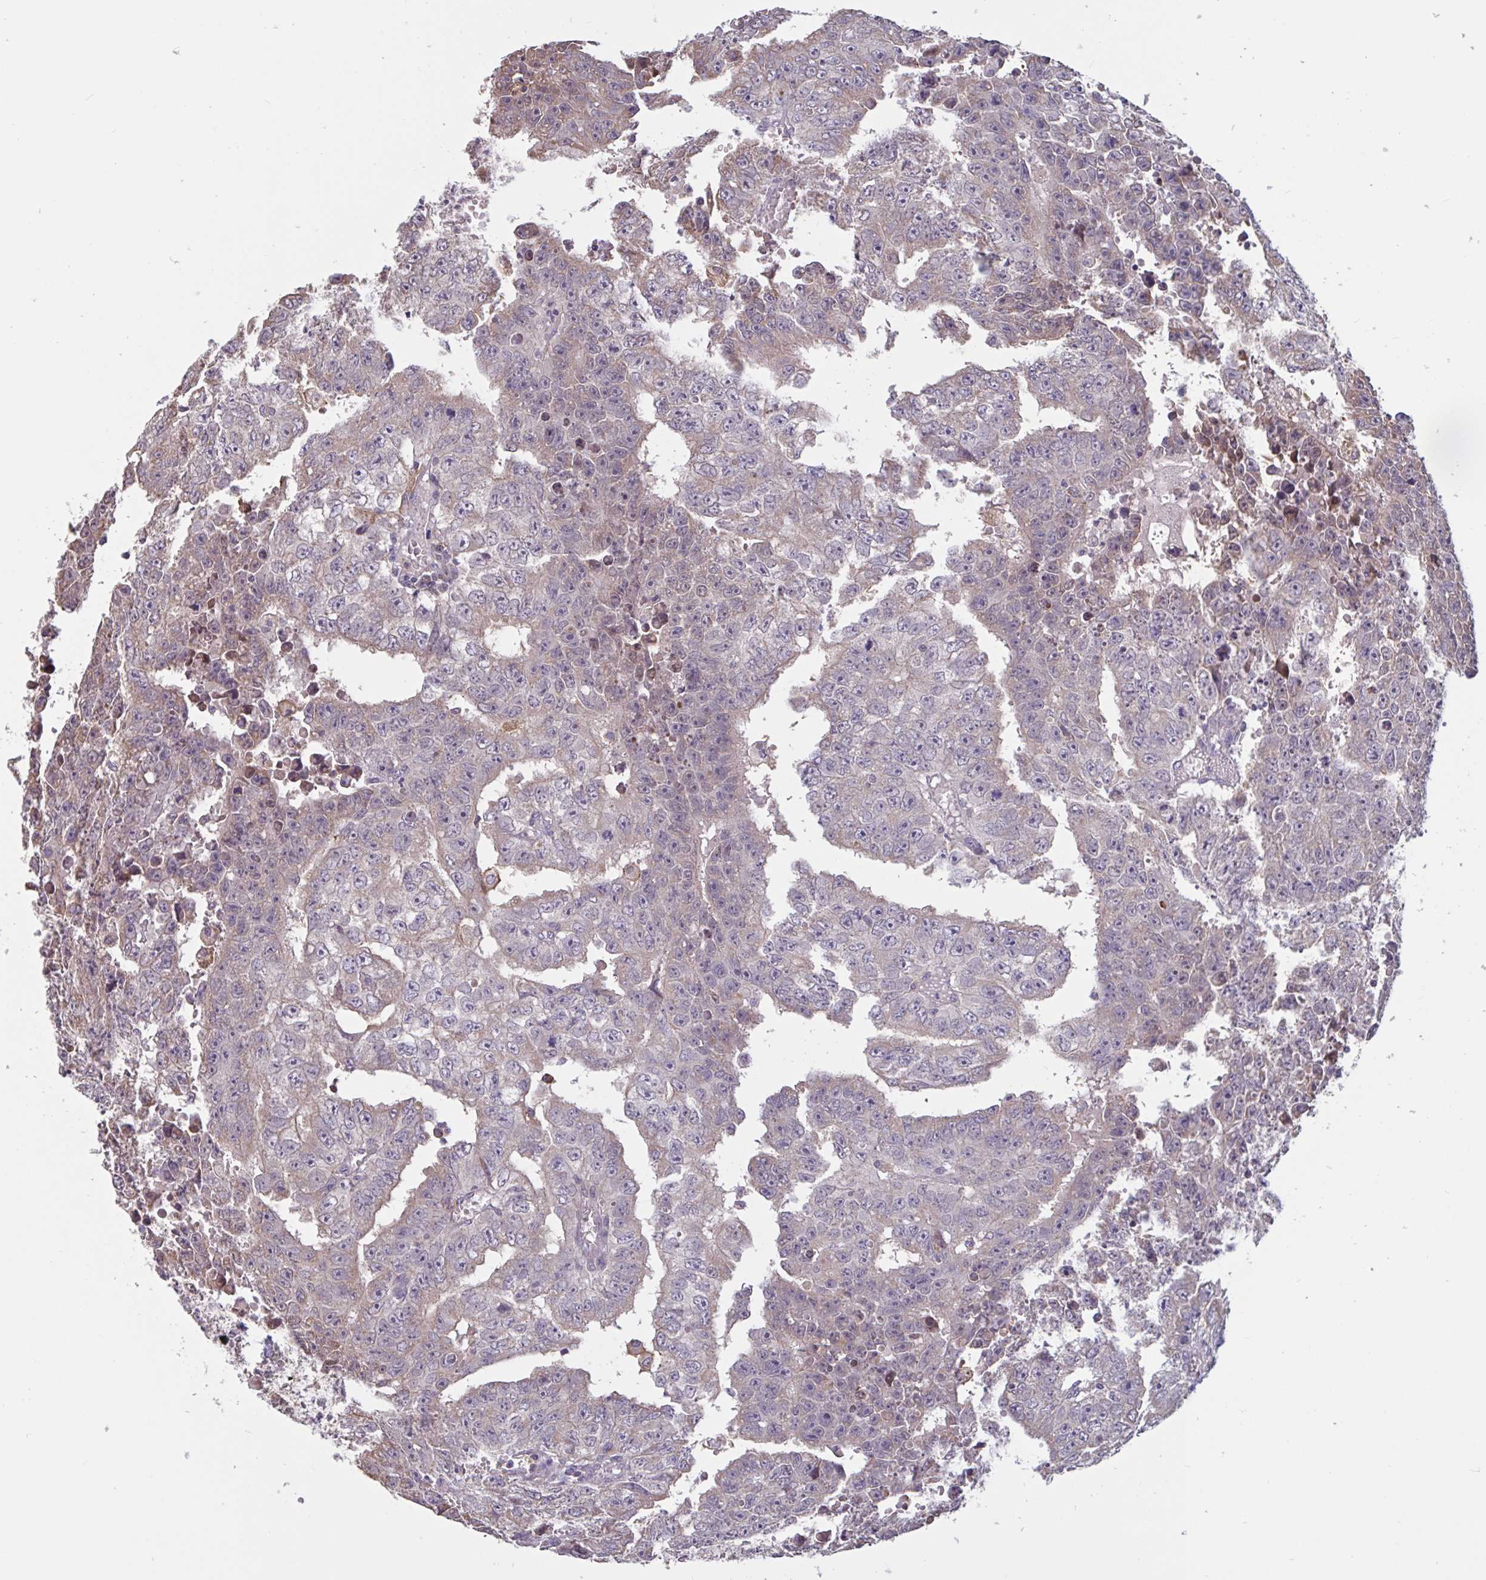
{"staining": {"intensity": "negative", "quantity": "none", "location": "none"}, "tissue": "testis cancer", "cell_type": "Tumor cells", "image_type": "cancer", "snomed": [{"axis": "morphology", "description": "Carcinoma, Embryonal, NOS"}, {"axis": "morphology", "description": "Teratoma, malignant, NOS"}, {"axis": "topography", "description": "Testis"}], "caption": "Tumor cells show no significant protein staining in testis cancer (teratoma (malignant)).", "gene": "CD1E", "patient": {"sex": "male", "age": 24}}